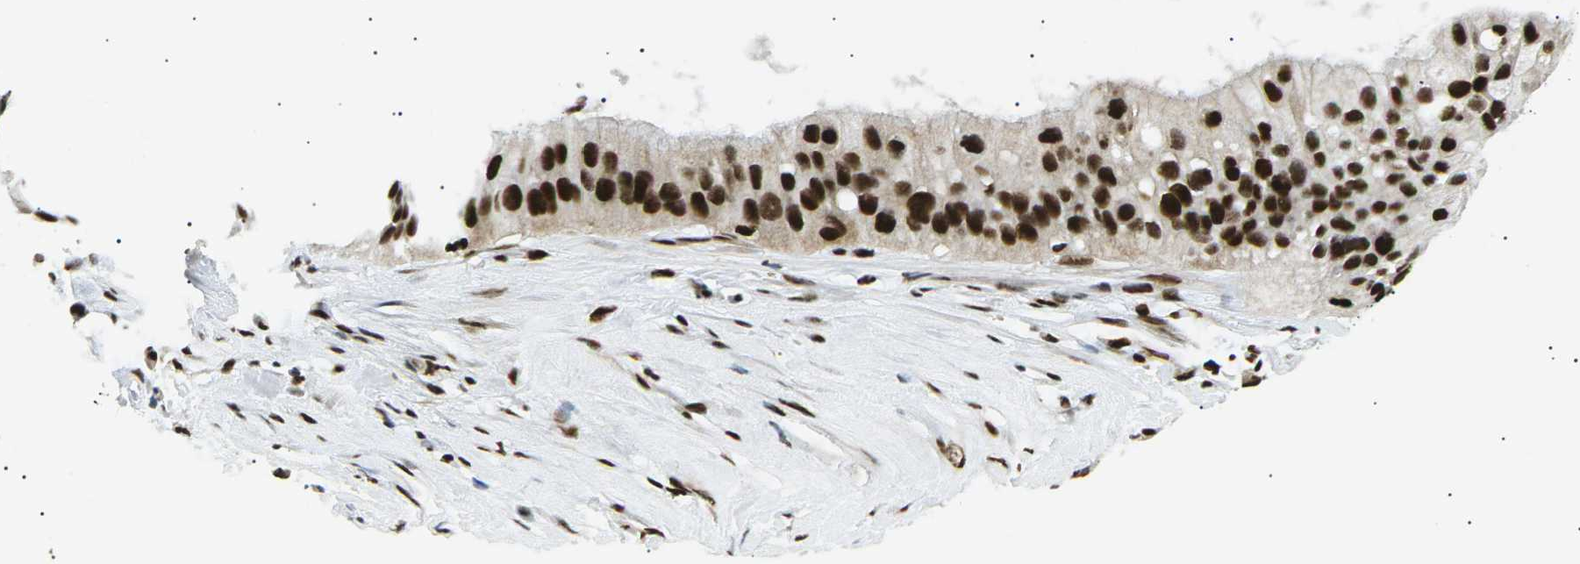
{"staining": {"intensity": "strong", "quantity": ">75%", "location": "nuclear"}, "tissue": "ovarian cancer", "cell_type": "Tumor cells", "image_type": "cancer", "snomed": [{"axis": "morphology", "description": "Cystadenocarcinoma, mucinous, NOS"}, {"axis": "topography", "description": "Ovary"}], "caption": "DAB immunohistochemical staining of ovarian cancer (mucinous cystadenocarcinoma) displays strong nuclear protein positivity in about >75% of tumor cells. (Stains: DAB in brown, nuclei in blue, Microscopy: brightfield microscopy at high magnification).", "gene": "RPA2", "patient": {"sex": "female", "age": 80}}